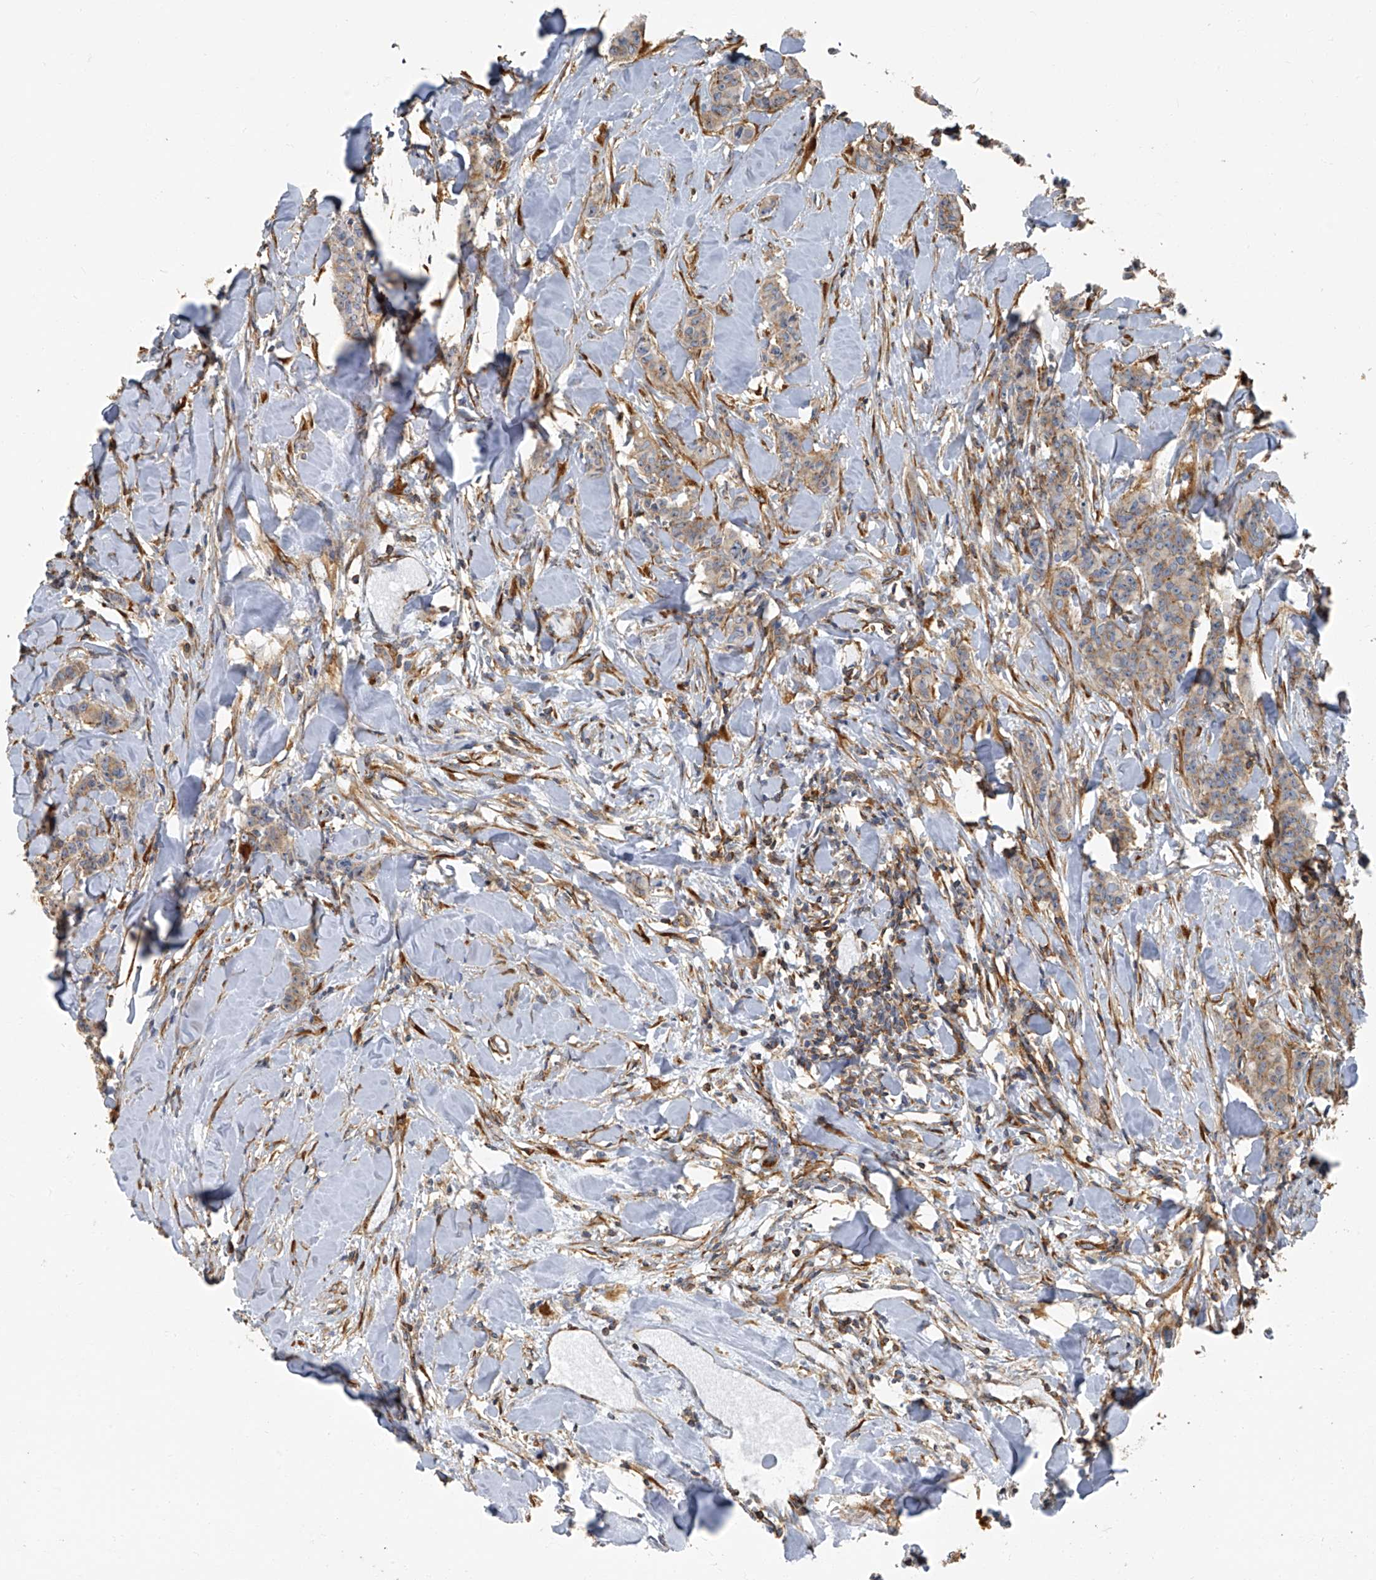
{"staining": {"intensity": "moderate", "quantity": ">75%", "location": "cytoplasmic/membranous"}, "tissue": "breast cancer", "cell_type": "Tumor cells", "image_type": "cancer", "snomed": [{"axis": "morphology", "description": "Duct carcinoma"}, {"axis": "topography", "description": "Breast"}], "caption": "Human breast cancer (intraductal carcinoma) stained for a protein (brown) shows moderate cytoplasmic/membranous positive staining in approximately >75% of tumor cells.", "gene": "SEPTIN7", "patient": {"sex": "female", "age": 40}}